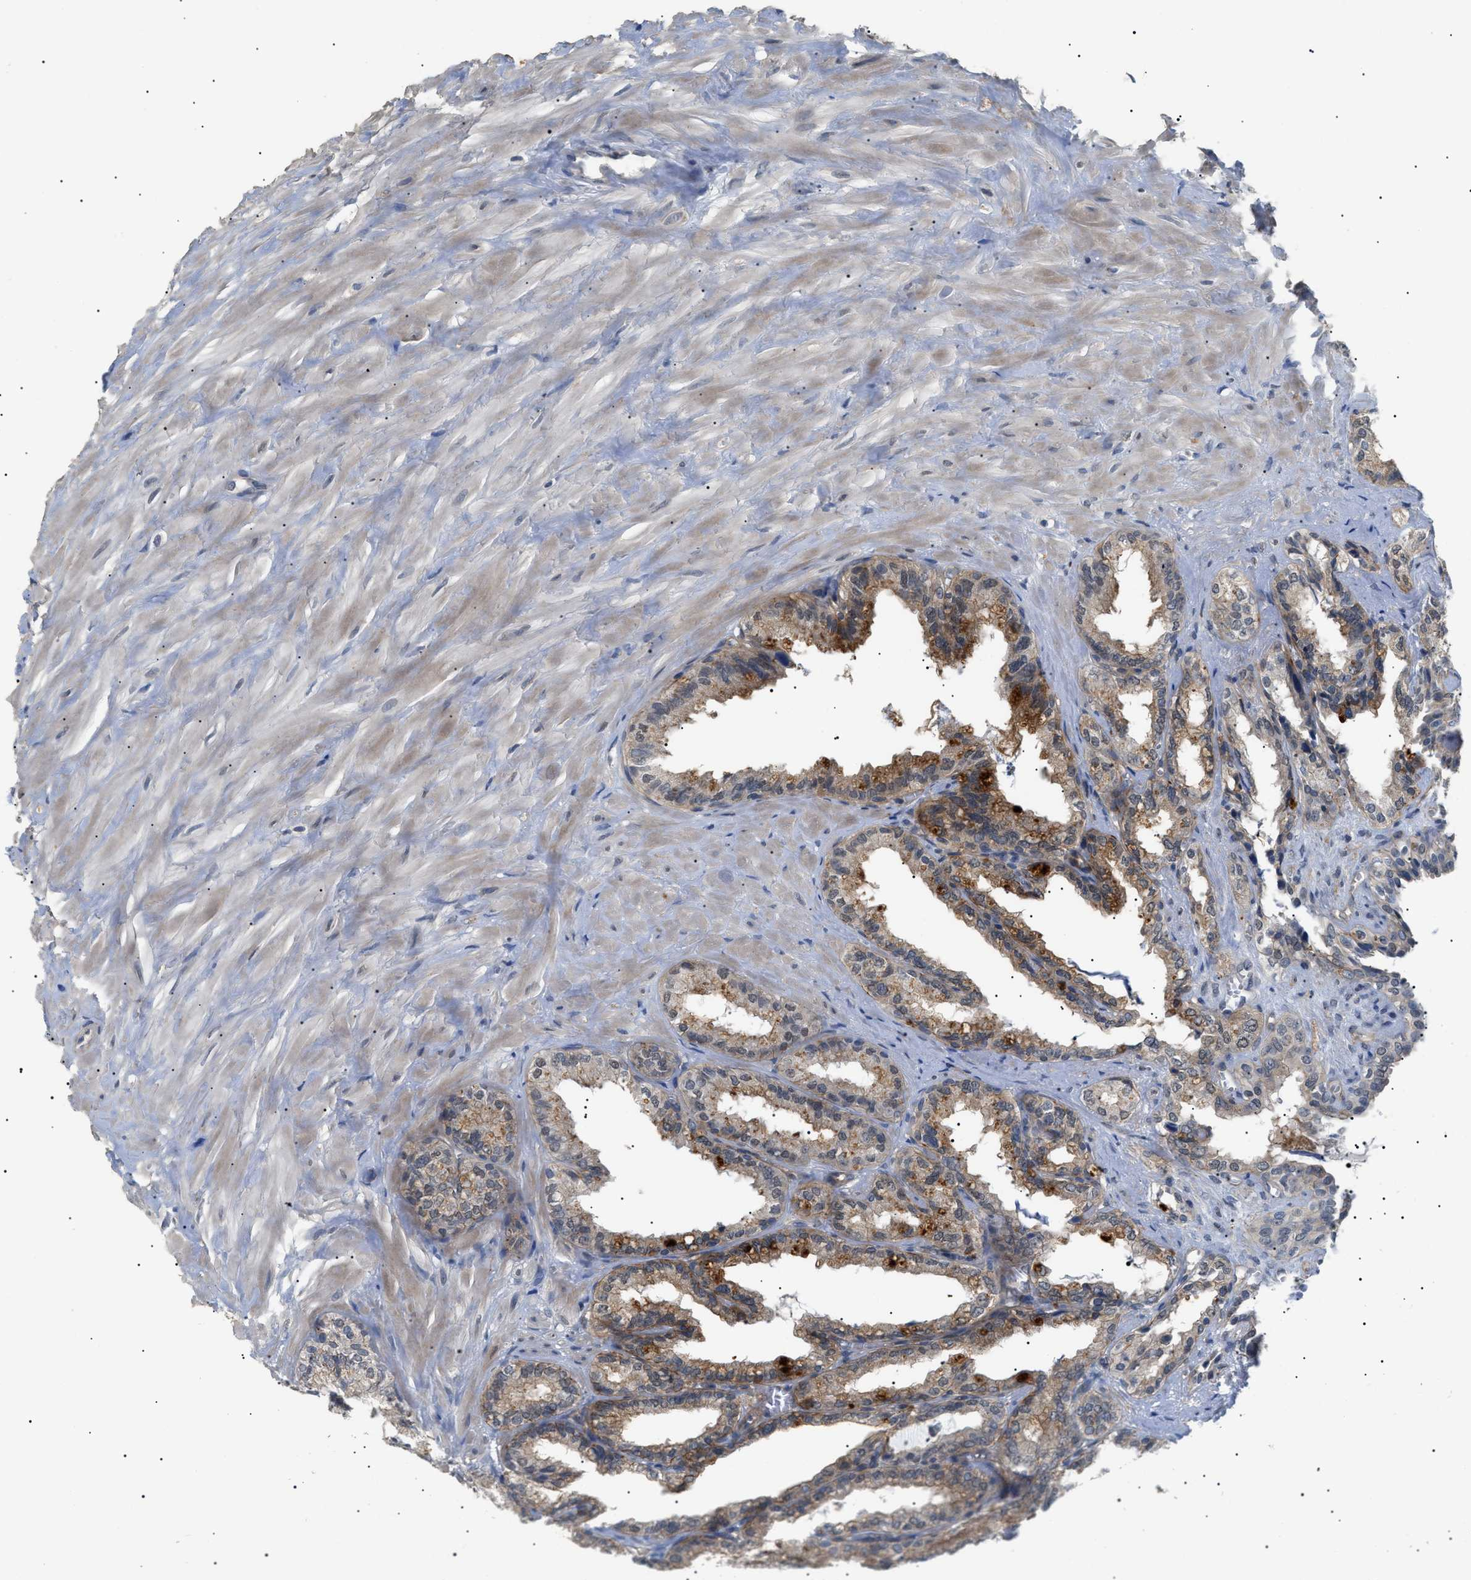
{"staining": {"intensity": "moderate", "quantity": "25%-75%", "location": "cytoplasmic/membranous,nuclear"}, "tissue": "seminal vesicle", "cell_type": "Glandular cells", "image_type": "normal", "snomed": [{"axis": "morphology", "description": "Normal tissue, NOS"}, {"axis": "topography", "description": "Seminal veicle"}], "caption": "The photomicrograph displays a brown stain indicating the presence of a protein in the cytoplasmic/membranous,nuclear of glandular cells in seminal vesicle.", "gene": "CRCP", "patient": {"sex": "male", "age": 64}}